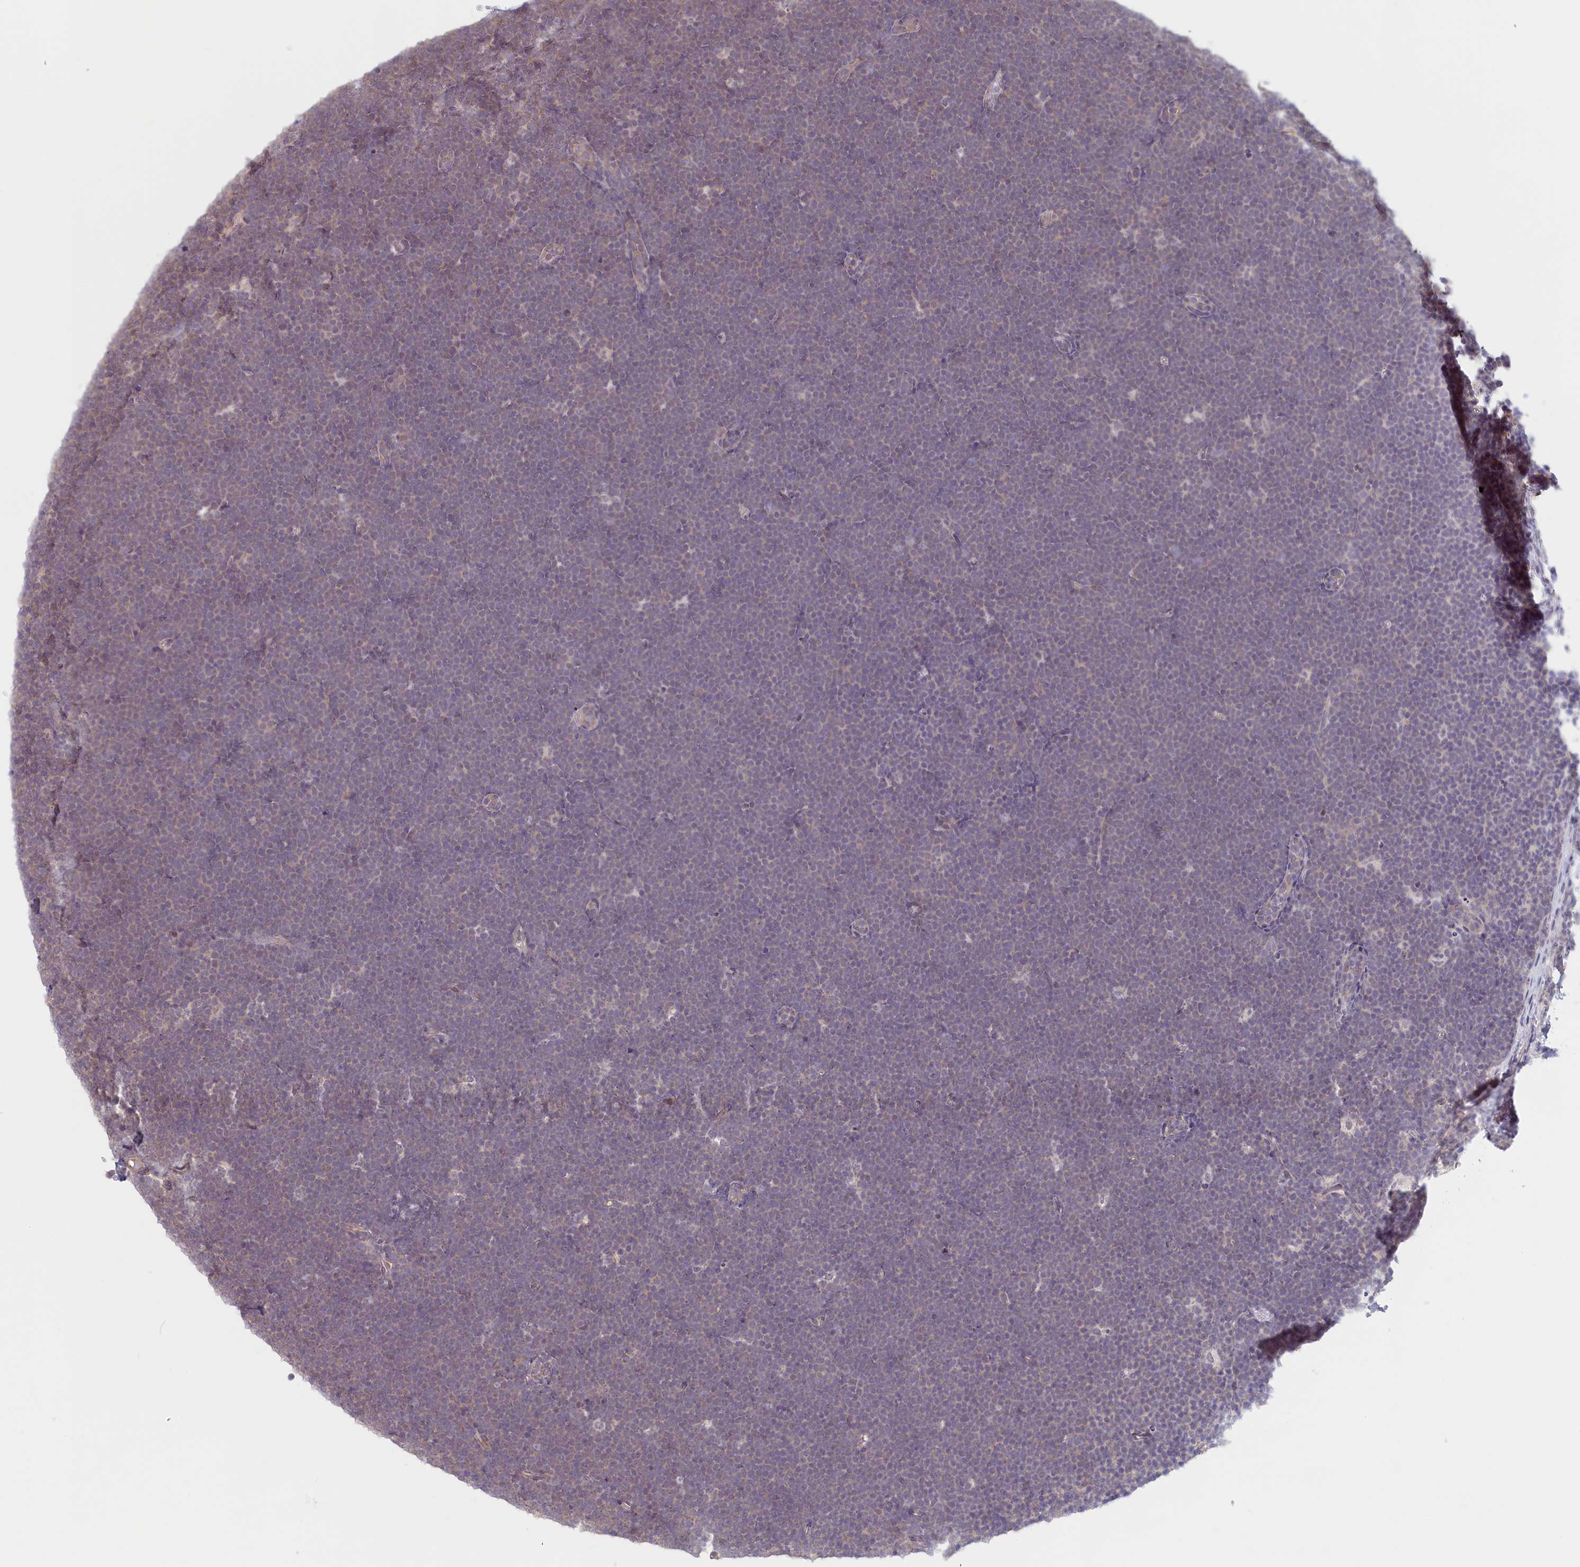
{"staining": {"intensity": "weak", "quantity": "25%-75%", "location": "cytoplasmic/membranous"}, "tissue": "lymphoma", "cell_type": "Tumor cells", "image_type": "cancer", "snomed": [{"axis": "morphology", "description": "Malignant lymphoma, non-Hodgkin's type, High grade"}, {"axis": "topography", "description": "Lymph node"}], "caption": "Lymphoma stained with immunohistochemistry exhibits weak cytoplasmic/membranous staining in about 25%-75% of tumor cells.", "gene": "C19orf44", "patient": {"sex": "male", "age": 13}}